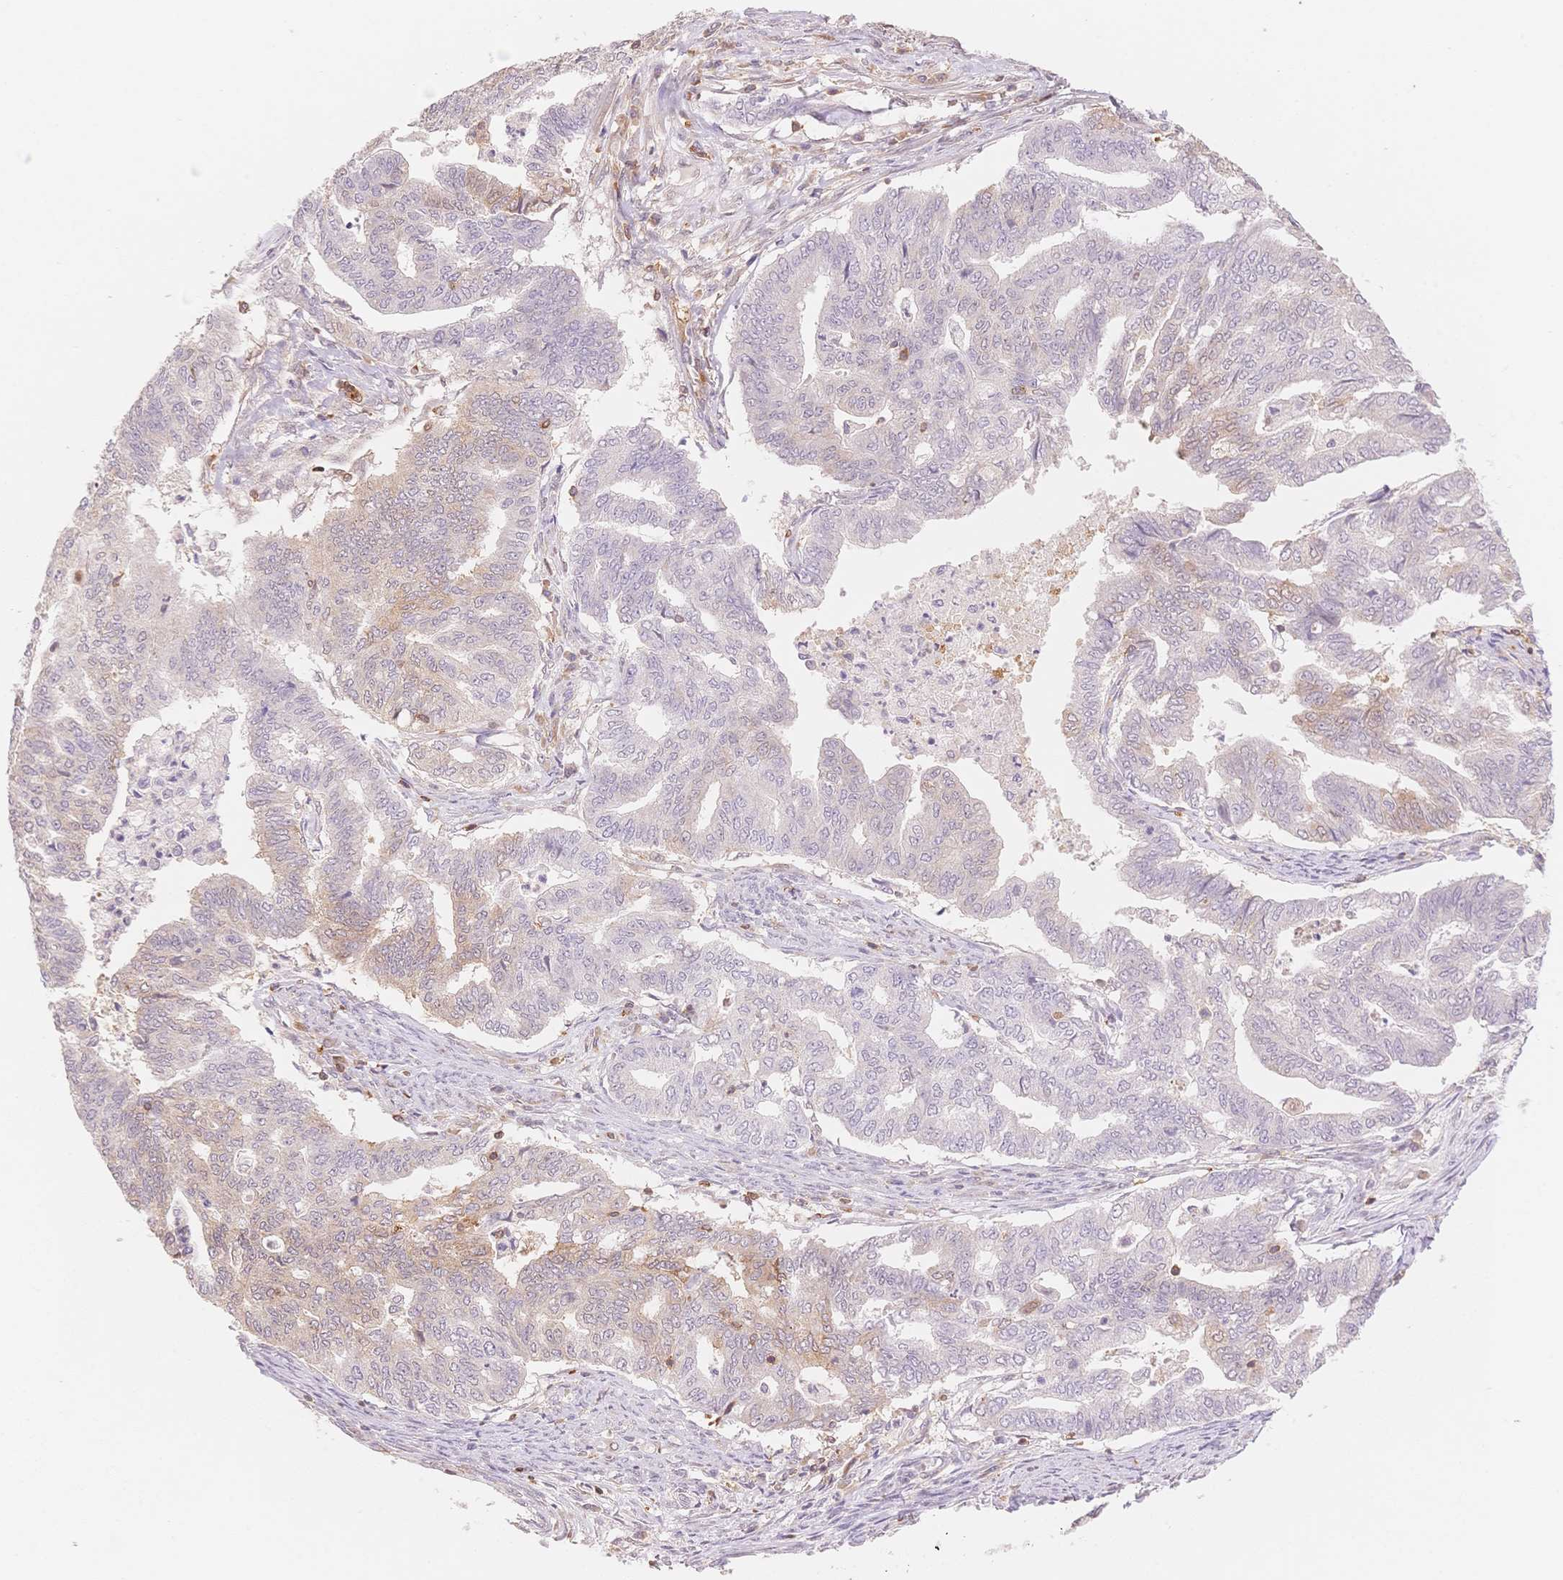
{"staining": {"intensity": "weak", "quantity": "<25%", "location": "cytoplasmic/membranous"}, "tissue": "endometrial cancer", "cell_type": "Tumor cells", "image_type": "cancer", "snomed": [{"axis": "morphology", "description": "Adenocarcinoma, NOS"}, {"axis": "topography", "description": "Endometrium"}], "caption": "Protein analysis of adenocarcinoma (endometrial) demonstrates no significant positivity in tumor cells.", "gene": "STK39", "patient": {"sex": "female", "age": 79}}